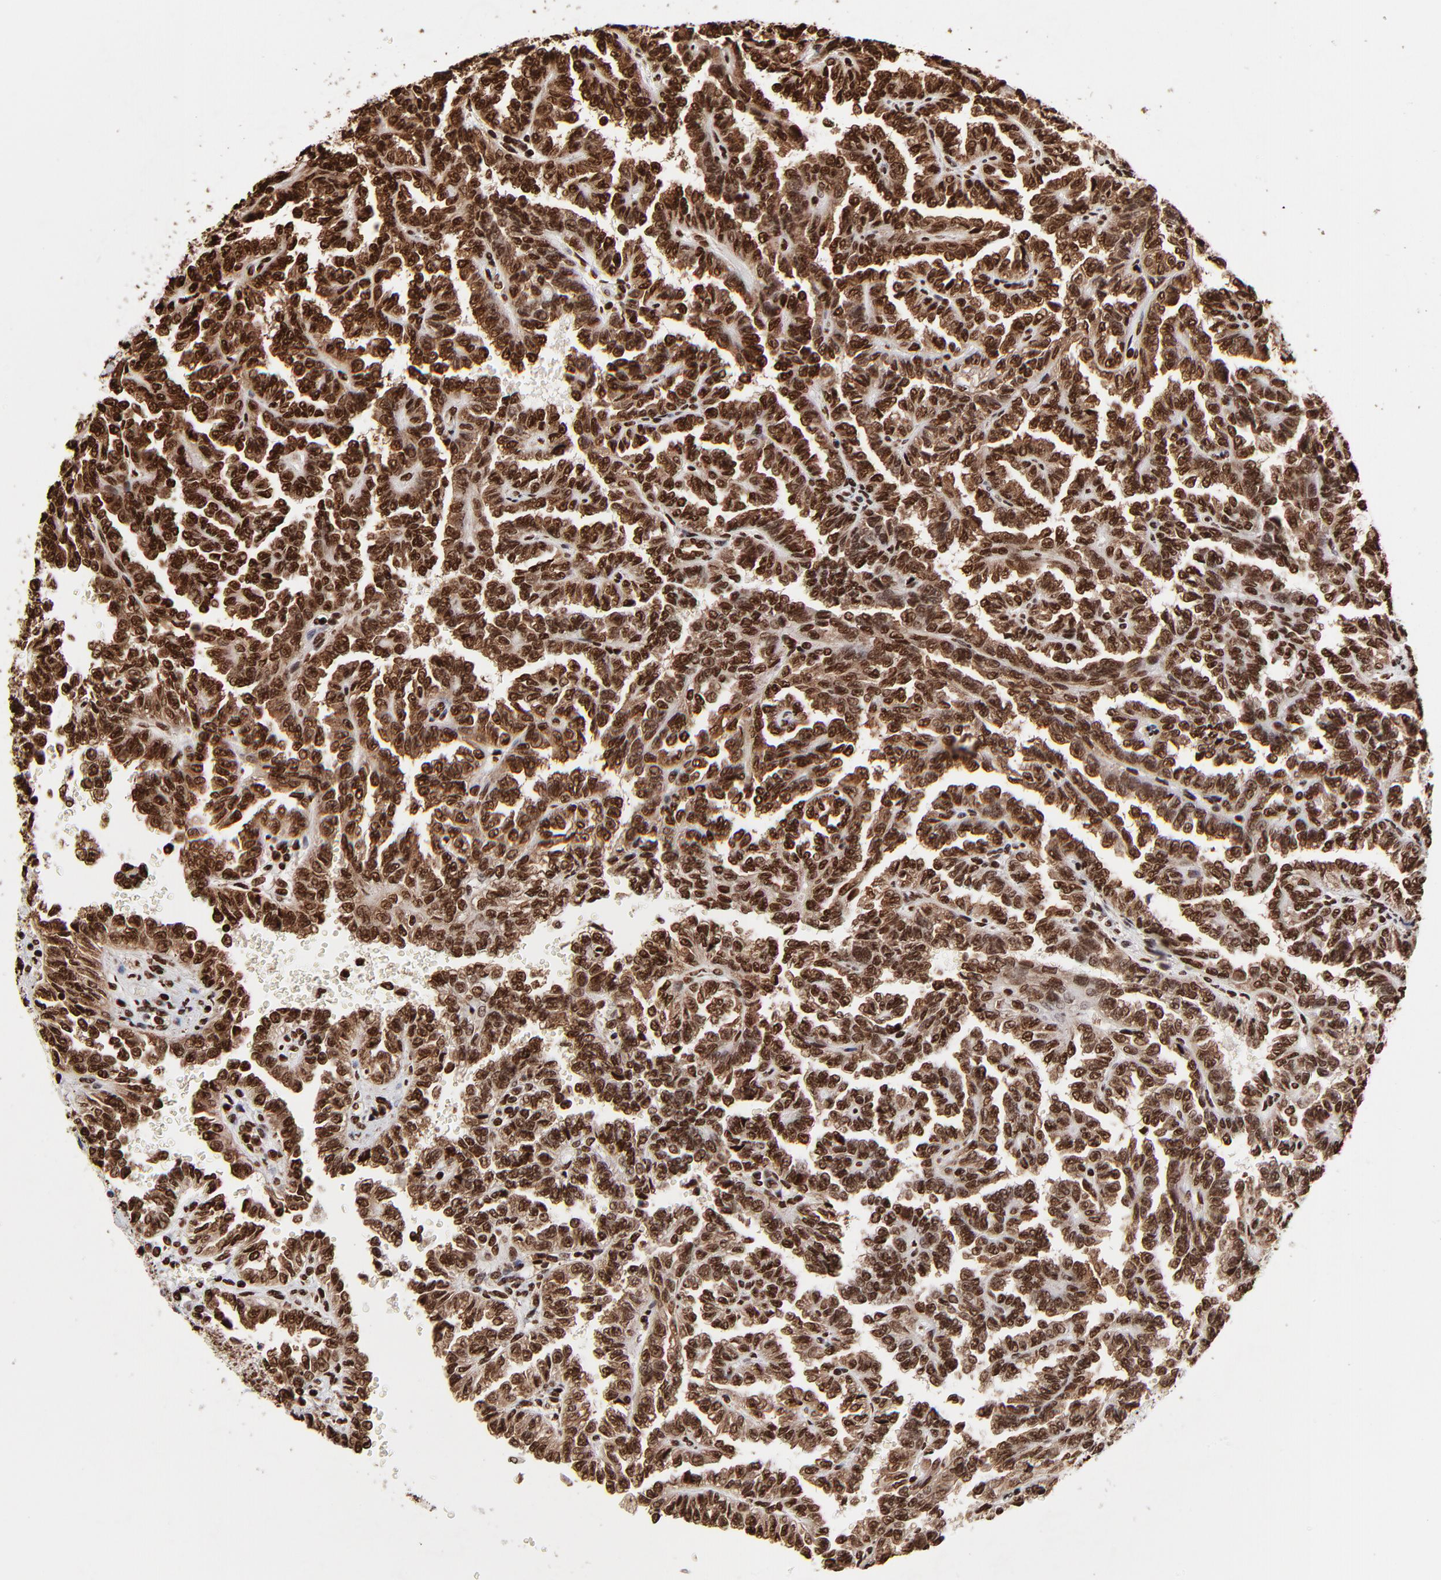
{"staining": {"intensity": "strong", "quantity": ">75%", "location": "cytoplasmic/membranous,nuclear"}, "tissue": "renal cancer", "cell_type": "Tumor cells", "image_type": "cancer", "snomed": [{"axis": "morphology", "description": "Inflammation, NOS"}, {"axis": "morphology", "description": "Adenocarcinoma, NOS"}, {"axis": "topography", "description": "Kidney"}], "caption": "Immunohistochemistry (IHC) micrograph of neoplastic tissue: human renal adenocarcinoma stained using immunohistochemistry shows high levels of strong protein expression localized specifically in the cytoplasmic/membranous and nuclear of tumor cells, appearing as a cytoplasmic/membranous and nuclear brown color.", "gene": "ZNF544", "patient": {"sex": "male", "age": 68}}